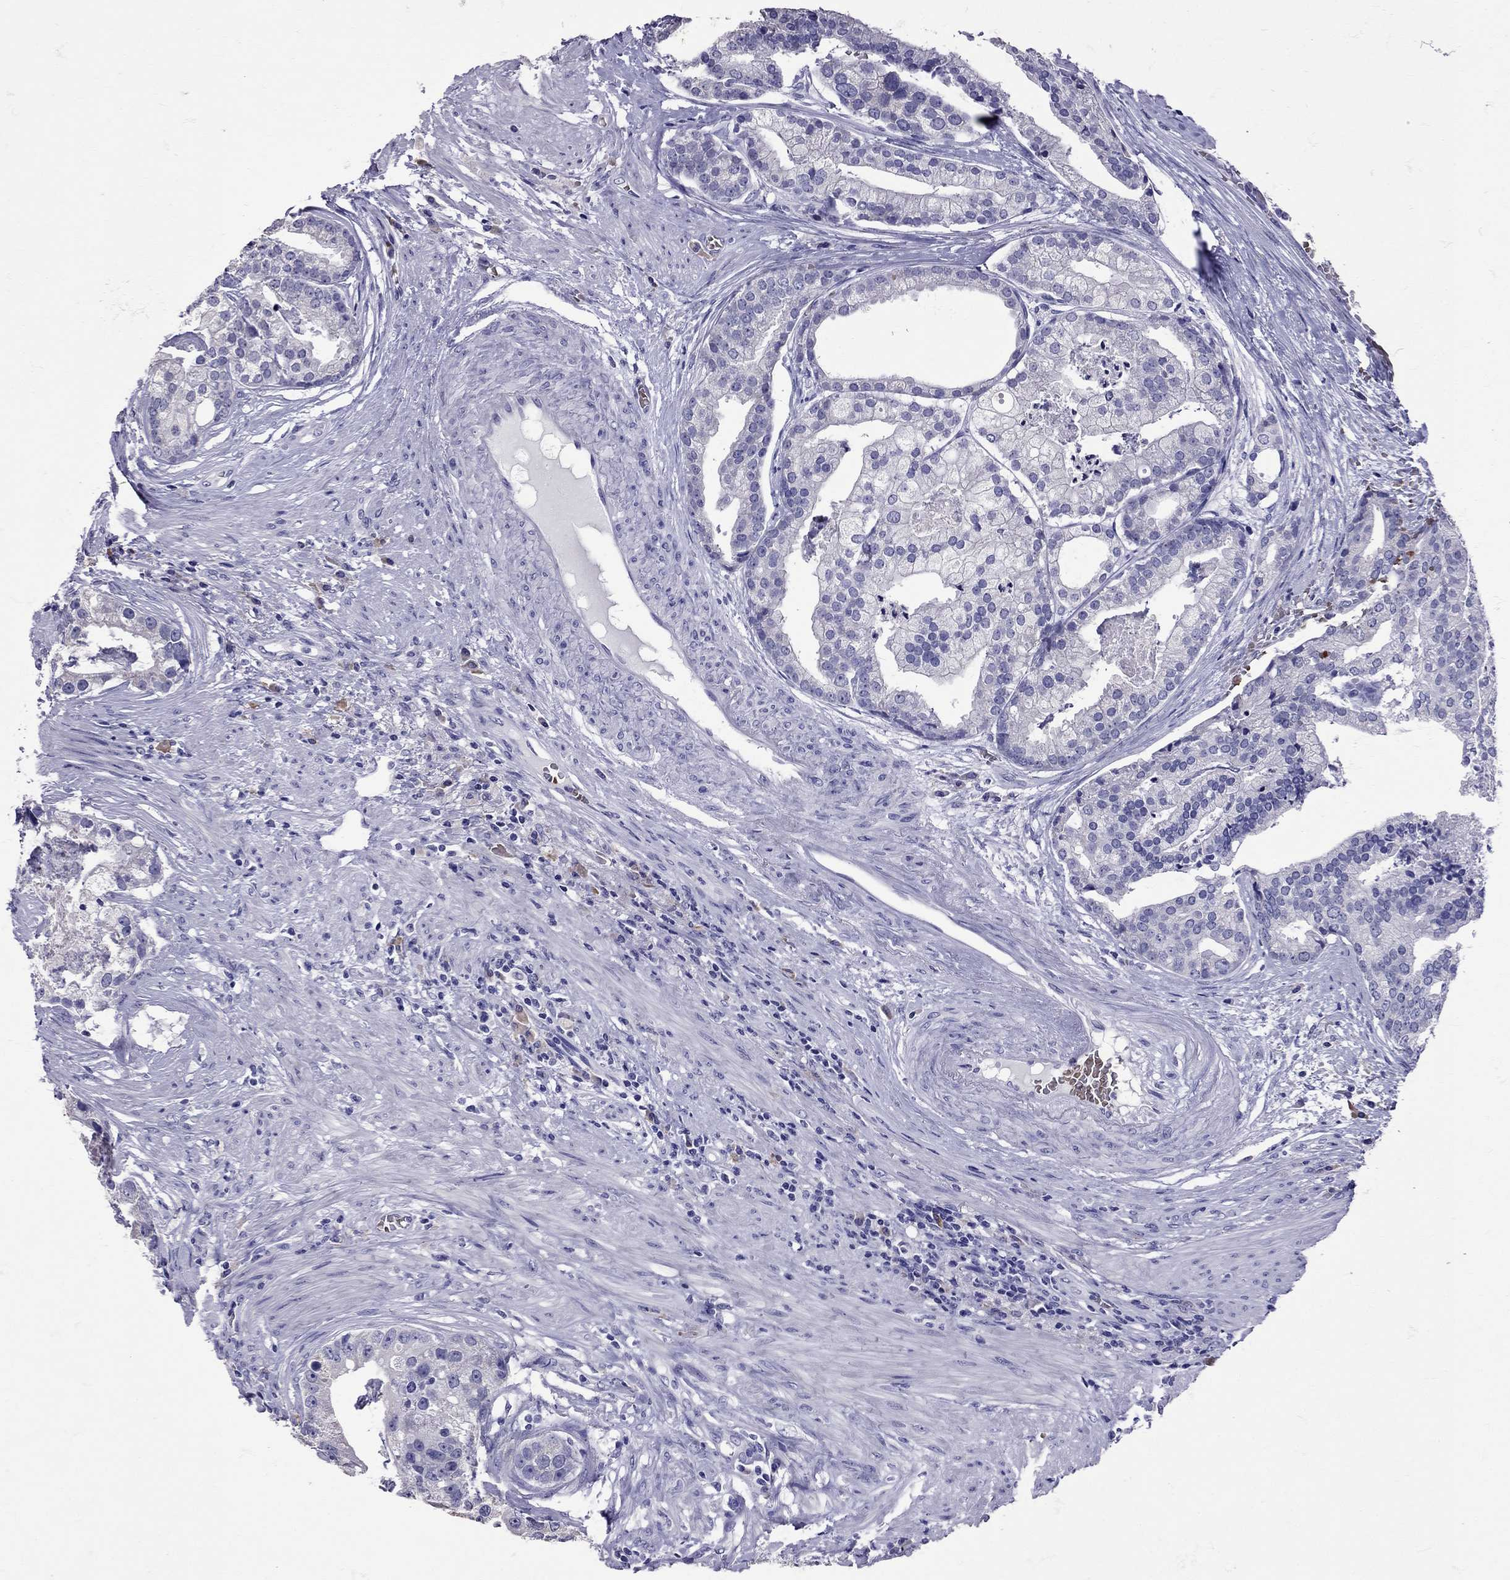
{"staining": {"intensity": "negative", "quantity": "none", "location": "none"}, "tissue": "prostate cancer", "cell_type": "Tumor cells", "image_type": "cancer", "snomed": [{"axis": "morphology", "description": "Adenocarcinoma, NOS"}, {"axis": "topography", "description": "Prostate and seminal vesicle, NOS"}, {"axis": "topography", "description": "Prostate"}], "caption": "Immunohistochemistry of prostate cancer (adenocarcinoma) exhibits no positivity in tumor cells.", "gene": "TBR1", "patient": {"sex": "male", "age": 44}}